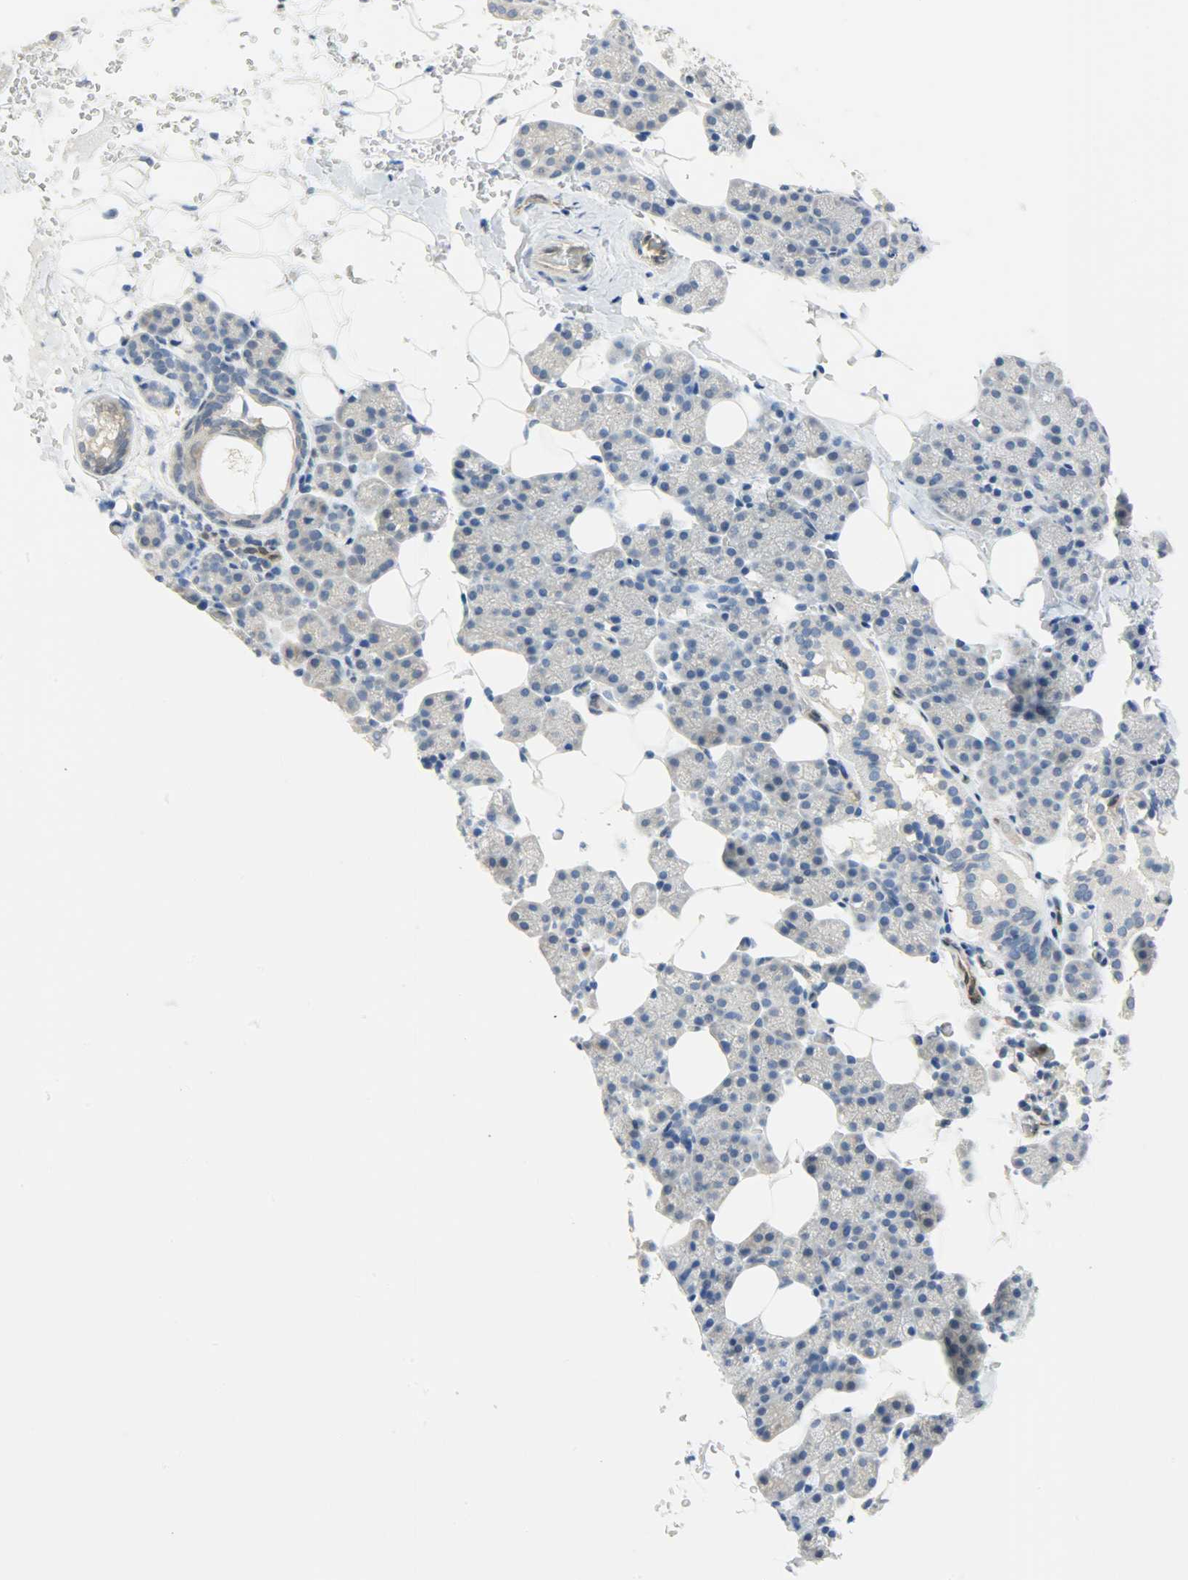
{"staining": {"intensity": "negative", "quantity": "none", "location": "none"}, "tissue": "salivary gland", "cell_type": "Glandular cells", "image_type": "normal", "snomed": [{"axis": "morphology", "description": "Normal tissue, NOS"}, {"axis": "topography", "description": "Lymph node"}, {"axis": "topography", "description": "Salivary gland"}], "caption": "This is an immunohistochemistry (IHC) micrograph of benign human salivary gland. There is no staining in glandular cells.", "gene": "FKBP1A", "patient": {"sex": "male", "age": 8}}